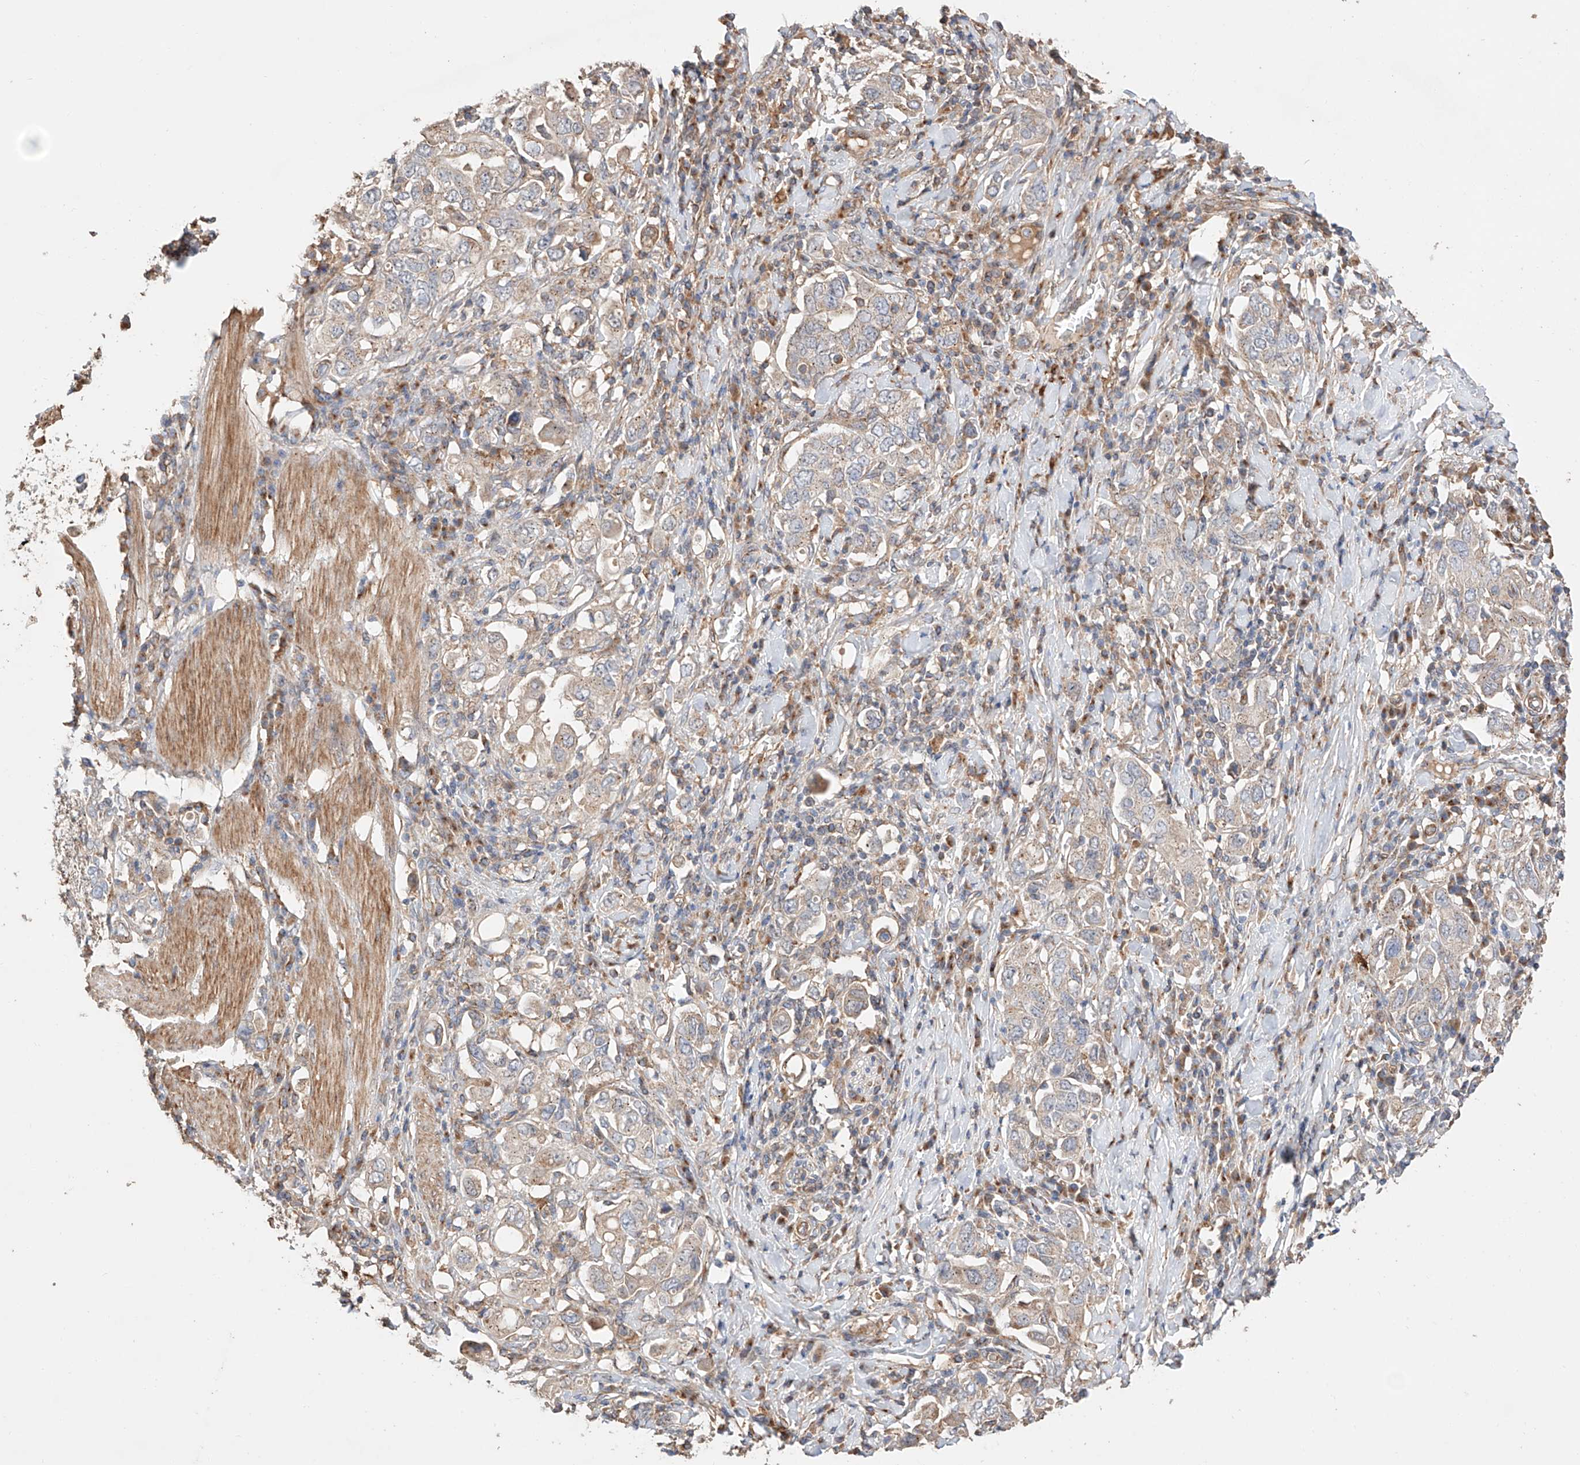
{"staining": {"intensity": "weak", "quantity": "25%-75%", "location": "cytoplasmic/membranous"}, "tissue": "stomach cancer", "cell_type": "Tumor cells", "image_type": "cancer", "snomed": [{"axis": "morphology", "description": "Adenocarcinoma, NOS"}, {"axis": "topography", "description": "Stomach, upper"}], "caption": "Stomach adenocarcinoma tissue displays weak cytoplasmic/membranous positivity in approximately 25%-75% of tumor cells", "gene": "MOSPD1", "patient": {"sex": "male", "age": 62}}